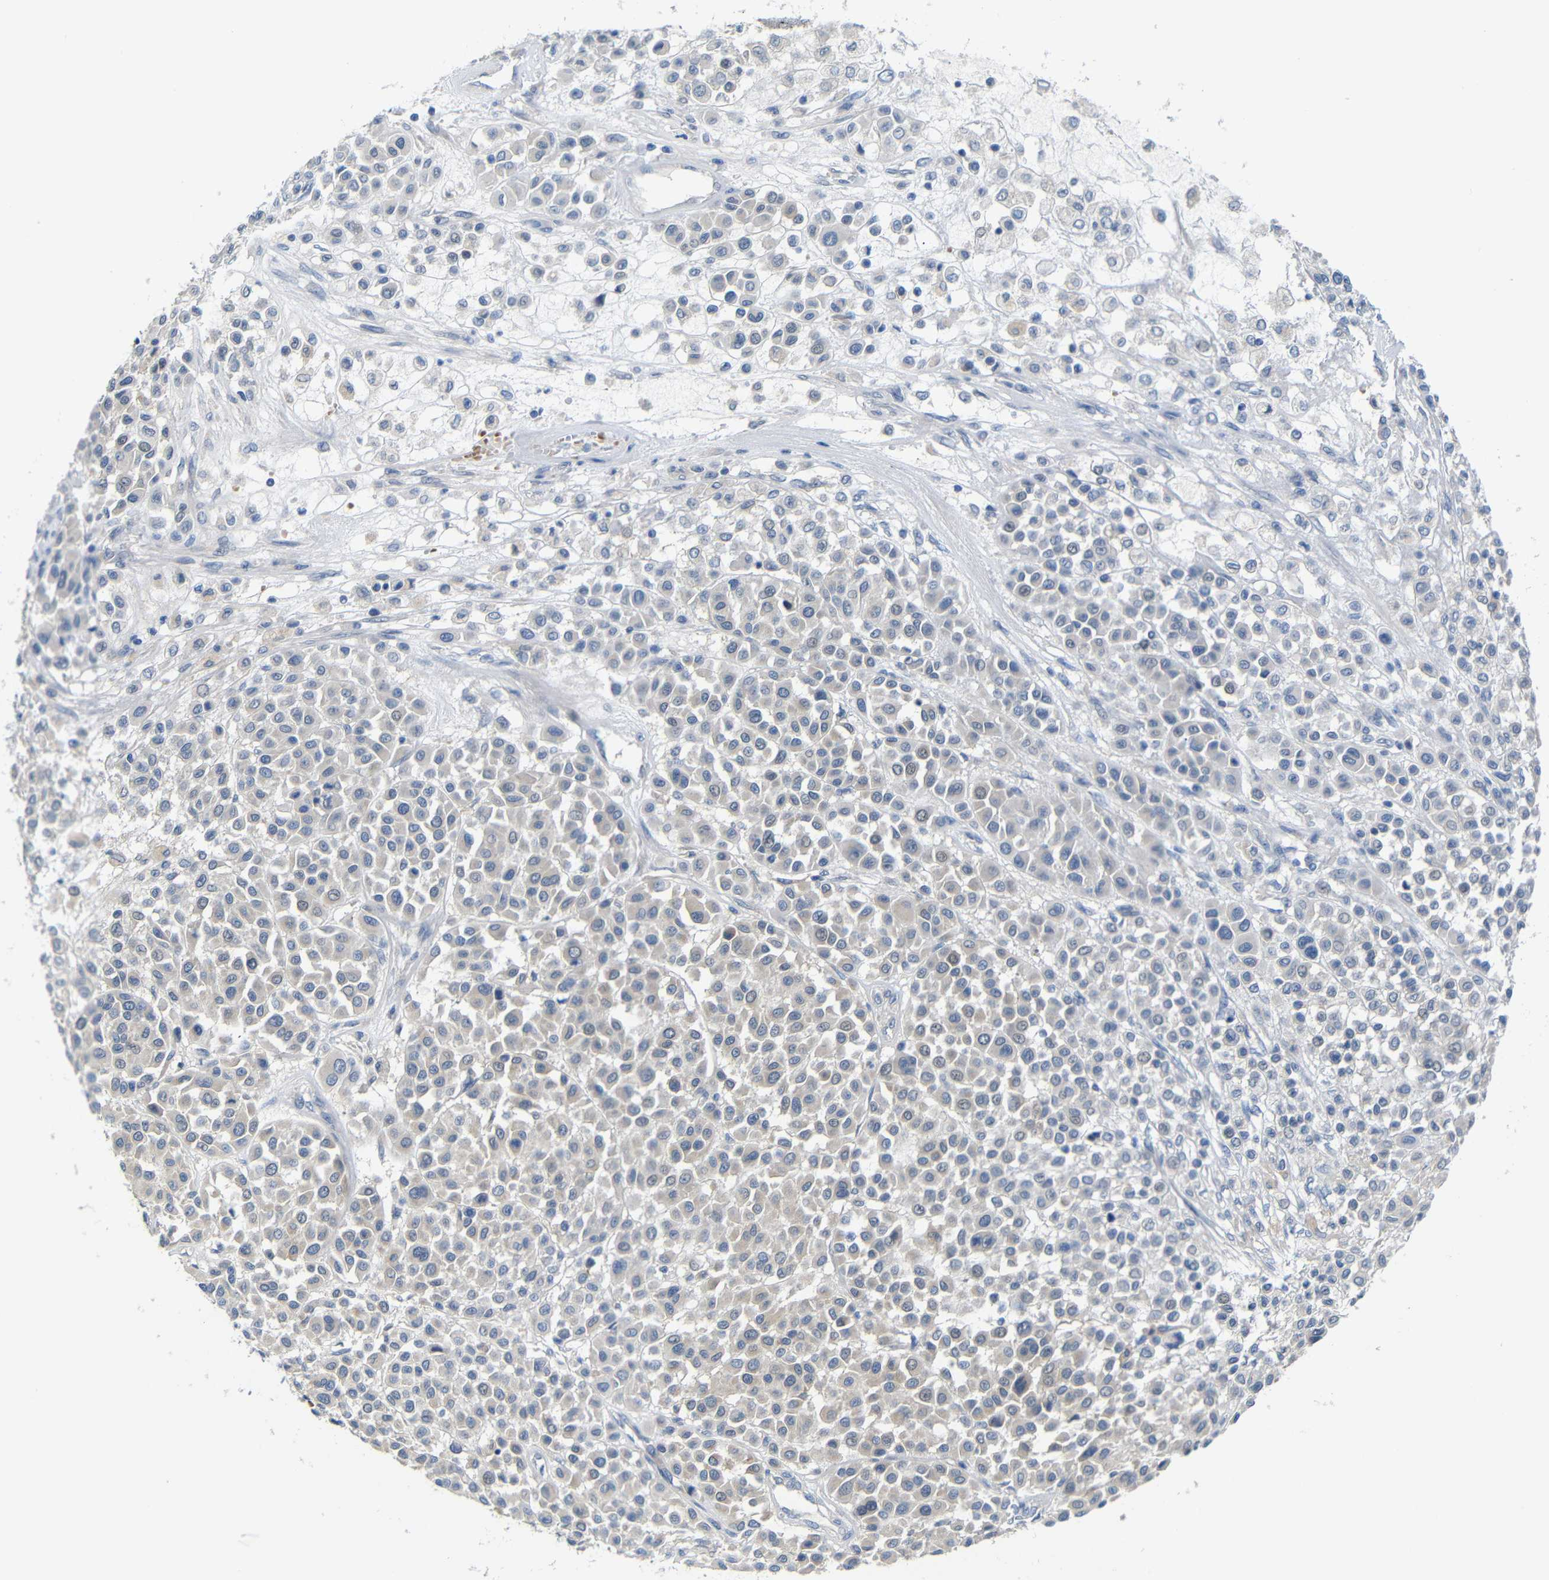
{"staining": {"intensity": "weak", "quantity": ">75%", "location": "cytoplasmic/membranous"}, "tissue": "melanoma", "cell_type": "Tumor cells", "image_type": "cancer", "snomed": [{"axis": "morphology", "description": "Malignant melanoma, Metastatic site"}, {"axis": "topography", "description": "Soft tissue"}], "caption": "Protein analysis of melanoma tissue reveals weak cytoplasmic/membranous expression in about >75% of tumor cells.", "gene": "TBC1D32", "patient": {"sex": "male", "age": 41}}